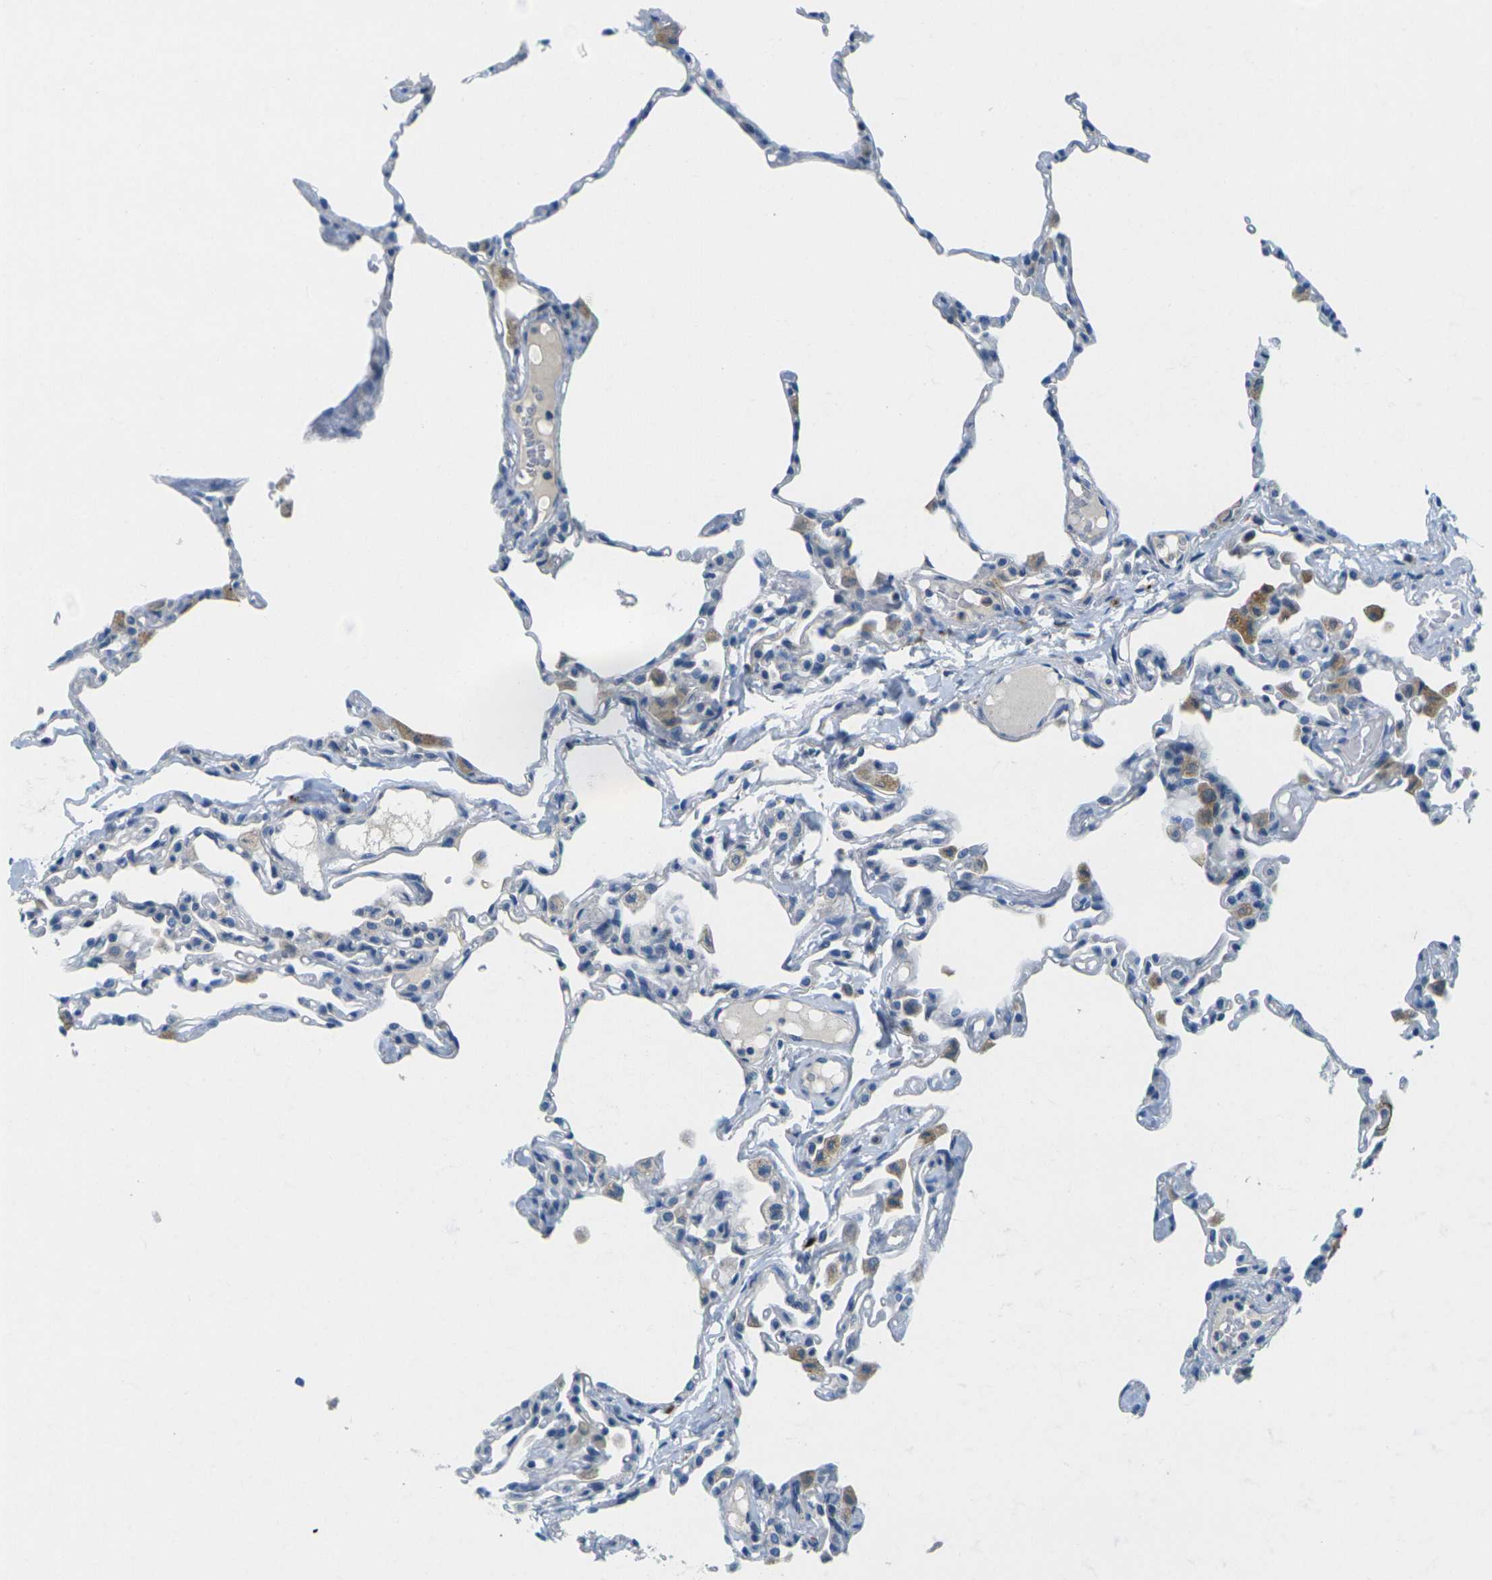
{"staining": {"intensity": "negative", "quantity": "none", "location": "none"}, "tissue": "lung", "cell_type": "Alveolar cells", "image_type": "normal", "snomed": [{"axis": "morphology", "description": "Normal tissue, NOS"}, {"axis": "topography", "description": "Lung"}], "caption": "This is a photomicrograph of IHC staining of unremarkable lung, which shows no expression in alveolar cells. (DAB immunohistochemistry visualized using brightfield microscopy, high magnification).", "gene": "CYP2C8", "patient": {"sex": "female", "age": 49}}